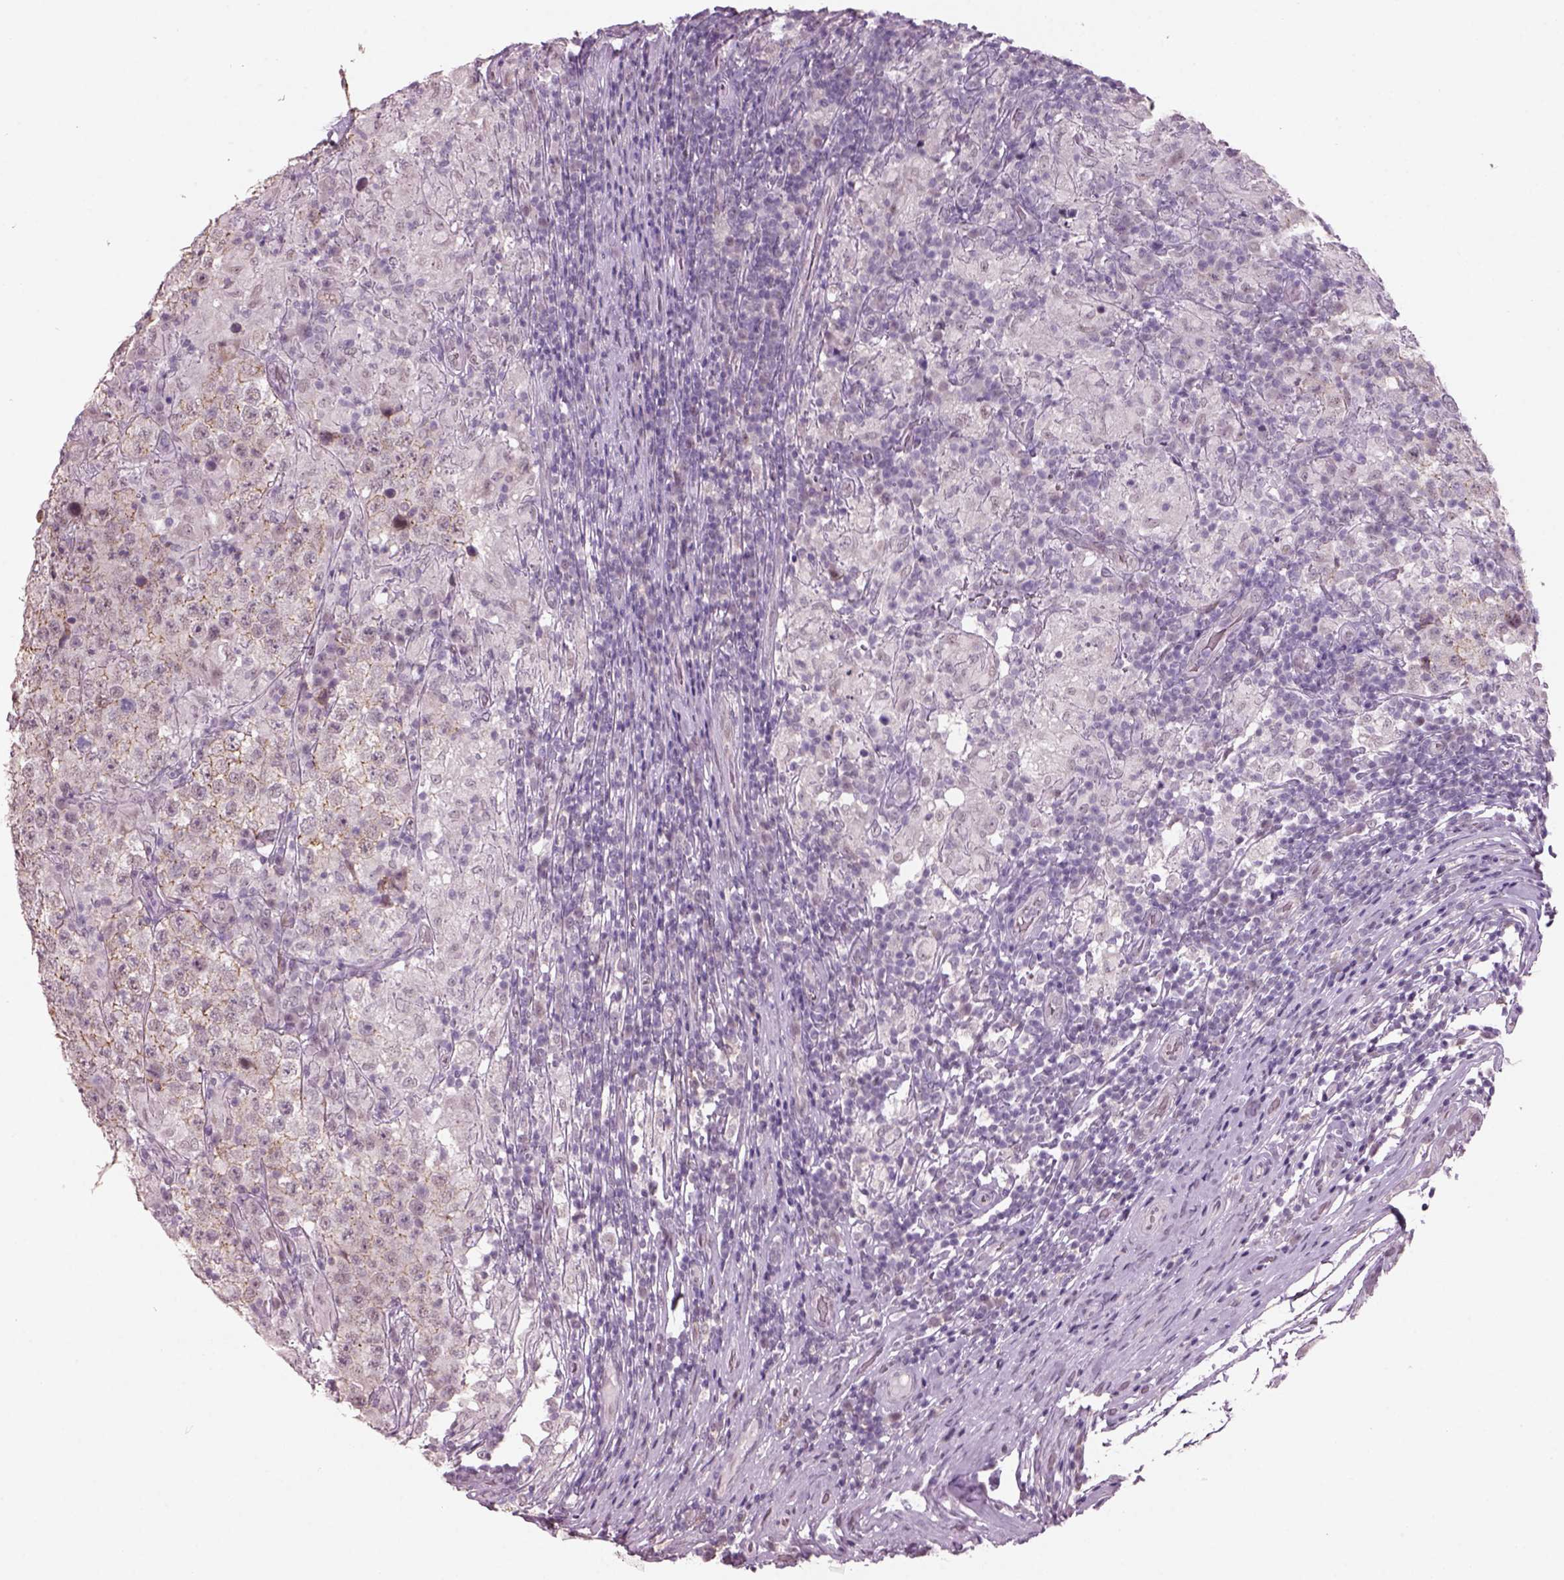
{"staining": {"intensity": "negative", "quantity": "none", "location": "none"}, "tissue": "testis cancer", "cell_type": "Tumor cells", "image_type": "cancer", "snomed": [{"axis": "morphology", "description": "Seminoma, NOS"}, {"axis": "morphology", "description": "Carcinoma, Embryonal, NOS"}, {"axis": "topography", "description": "Testis"}], "caption": "There is no significant positivity in tumor cells of seminoma (testis).", "gene": "NAT8", "patient": {"sex": "male", "age": 41}}